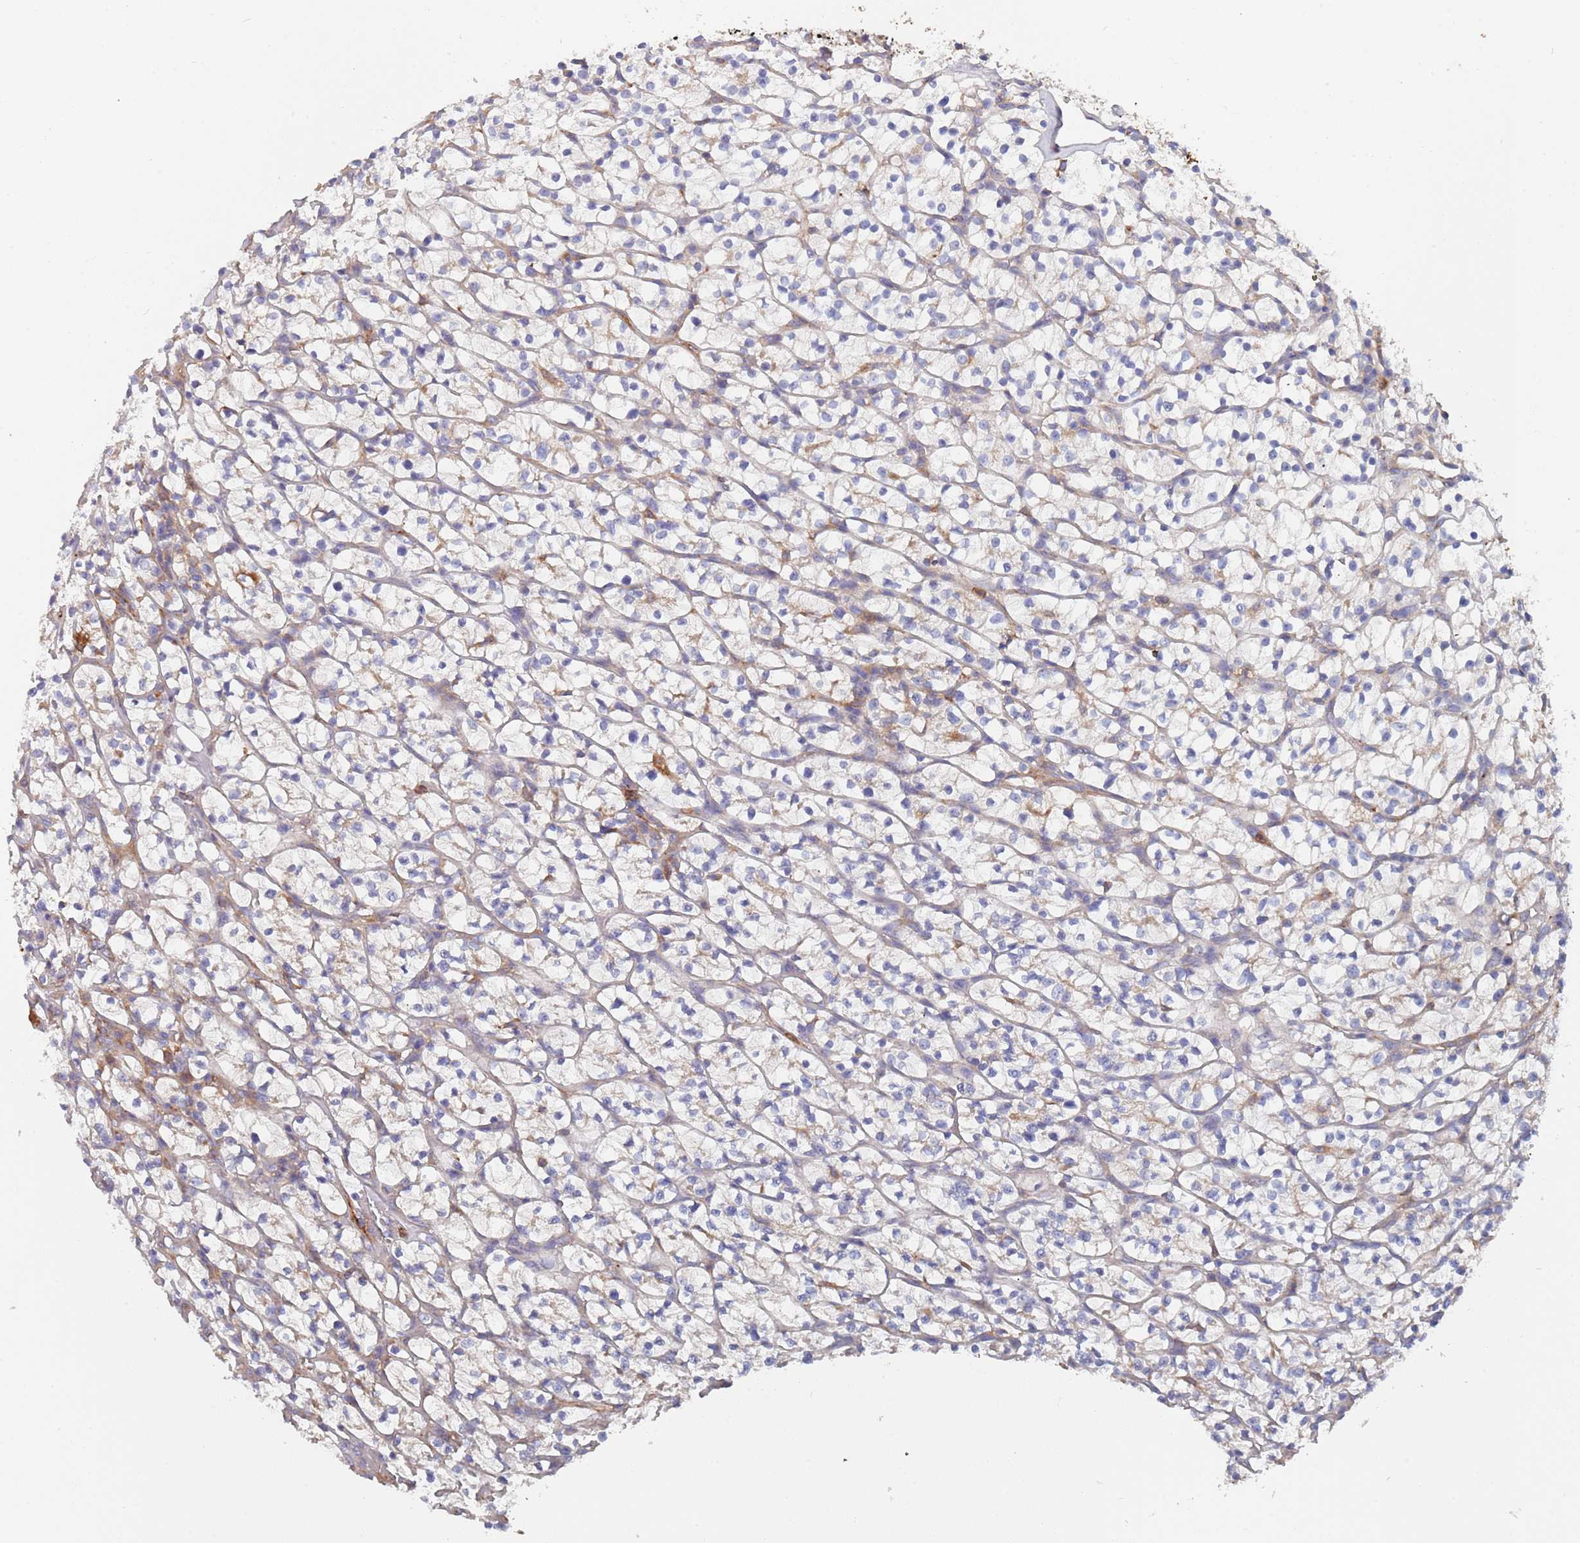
{"staining": {"intensity": "negative", "quantity": "none", "location": "none"}, "tissue": "renal cancer", "cell_type": "Tumor cells", "image_type": "cancer", "snomed": [{"axis": "morphology", "description": "Adenocarcinoma, NOS"}, {"axis": "topography", "description": "Kidney"}], "caption": "Photomicrograph shows no protein staining in tumor cells of adenocarcinoma (renal) tissue. (DAB (3,3'-diaminobenzidine) immunohistochemistry visualized using brightfield microscopy, high magnification).", "gene": "DCUN1D3", "patient": {"sex": "female", "age": 64}}